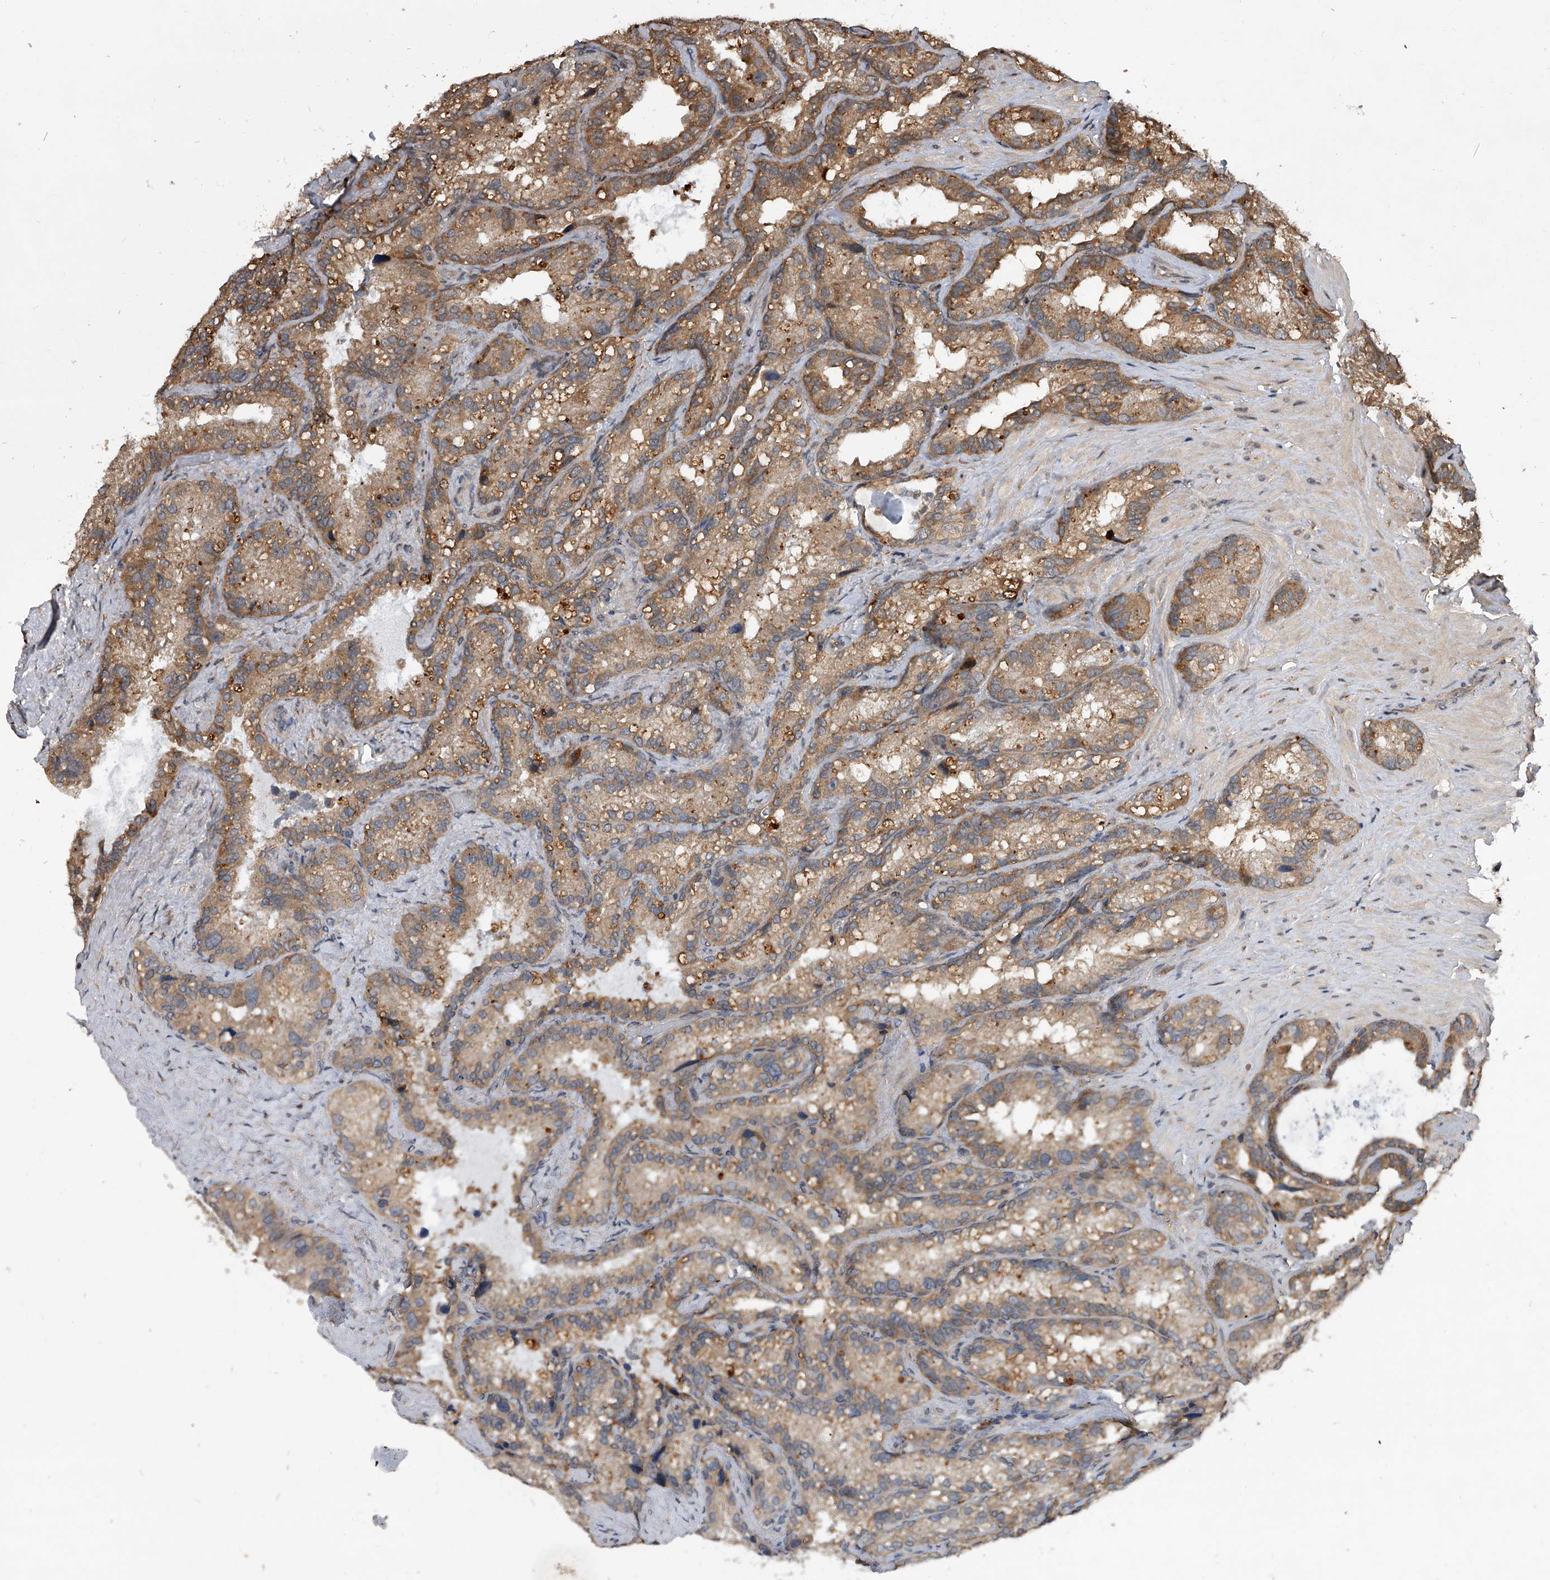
{"staining": {"intensity": "moderate", "quantity": ">75%", "location": "cytoplasmic/membranous"}, "tissue": "seminal vesicle", "cell_type": "Glandular cells", "image_type": "normal", "snomed": [{"axis": "morphology", "description": "Normal tissue, NOS"}, {"axis": "topography", "description": "Prostate"}, {"axis": "topography", "description": "Seminal veicle"}], "caption": "IHC staining of benign seminal vesicle, which demonstrates medium levels of moderate cytoplasmic/membranous positivity in about >75% of glandular cells indicating moderate cytoplasmic/membranous protein staining. The staining was performed using DAB (brown) for protein detection and nuclei were counterstained in hematoxylin (blue).", "gene": "GEMIN8", "patient": {"sex": "male", "age": 68}}